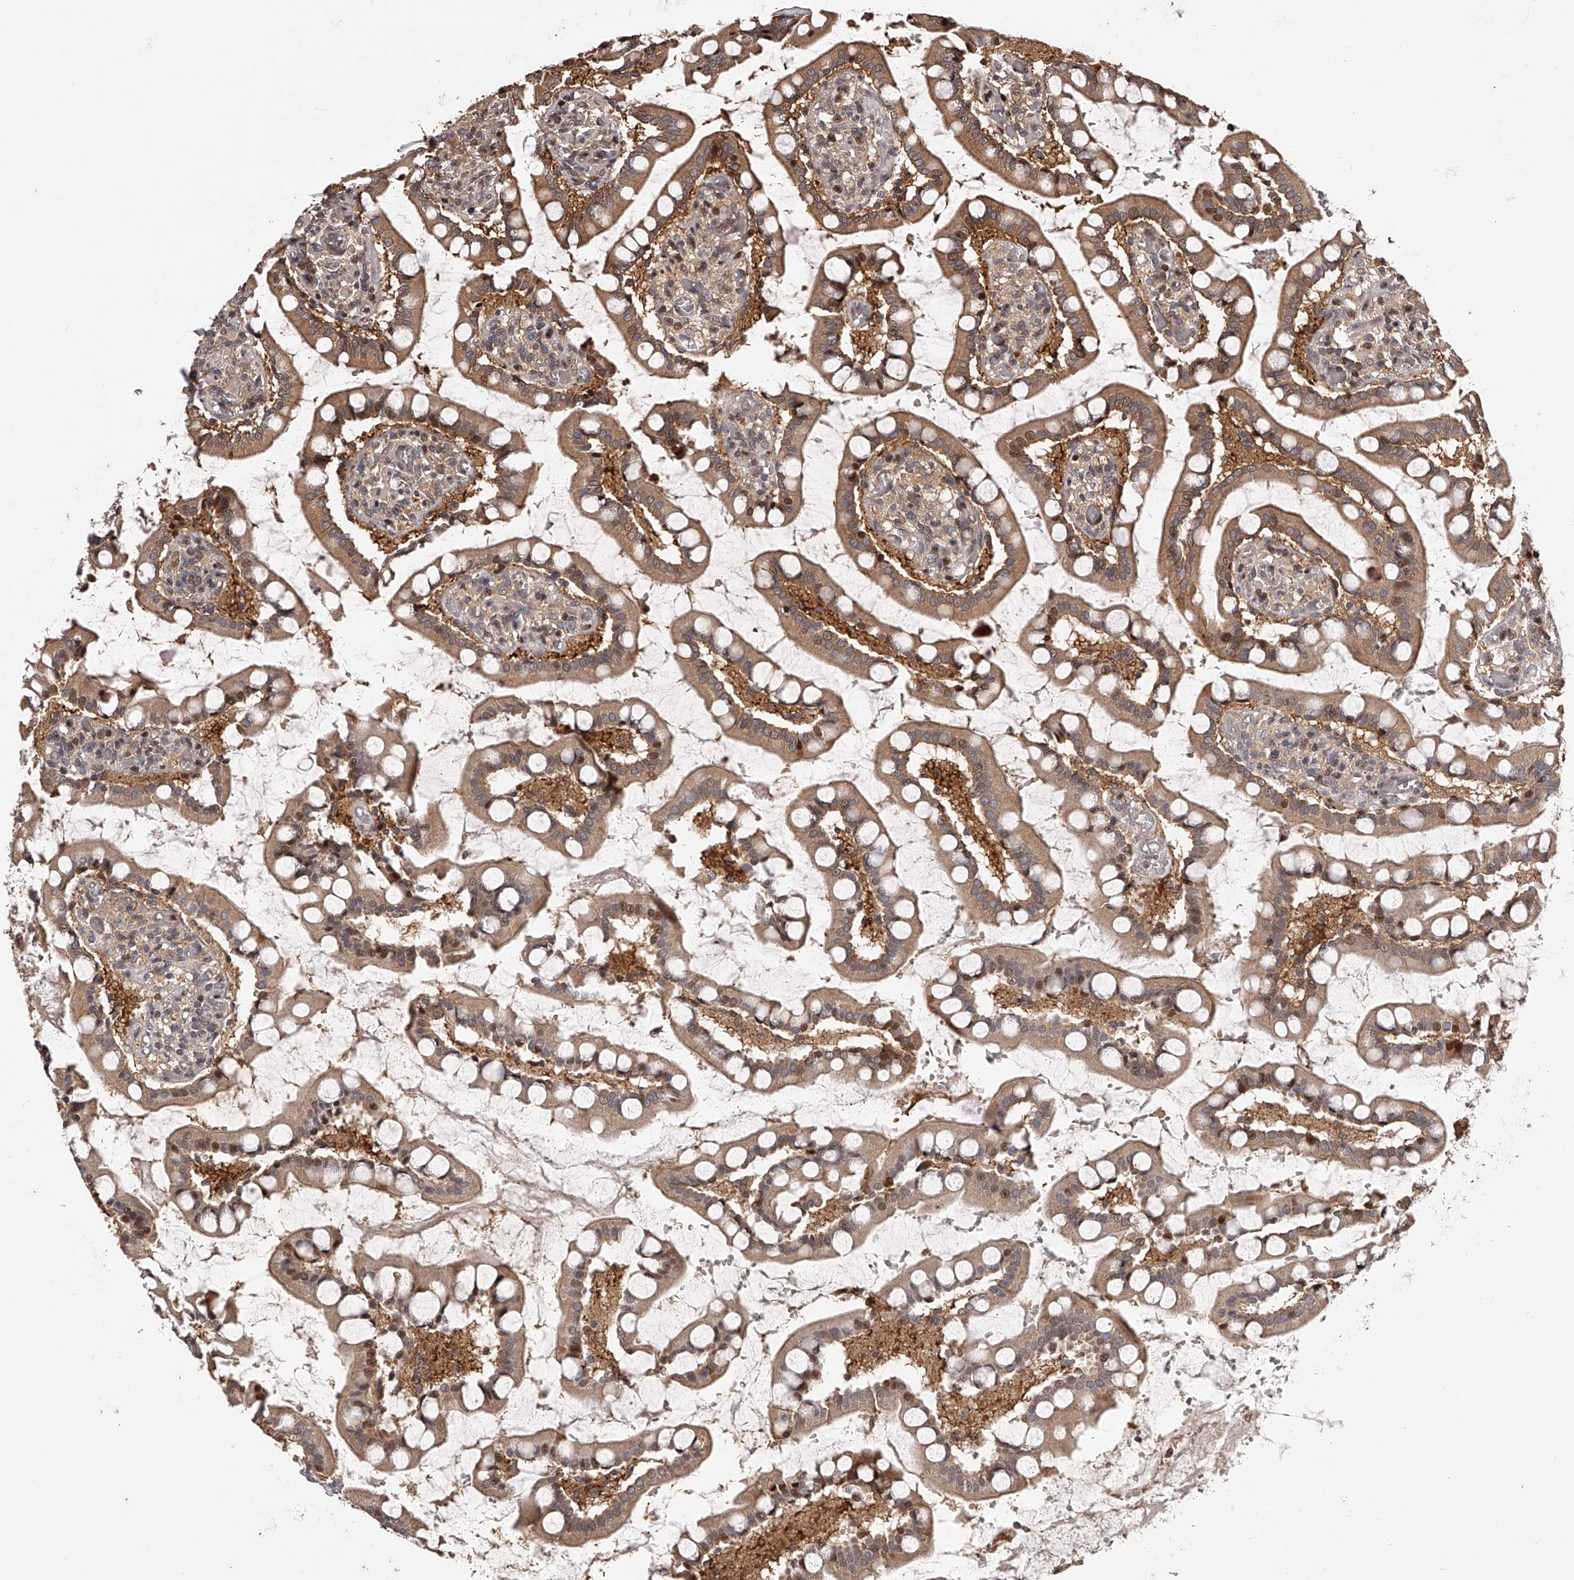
{"staining": {"intensity": "moderate", "quantity": ">75%", "location": "cytoplasmic/membranous"}, "tissue": "small intestine", "cell_type": "Glandular cells", "image_type": "normal", "snomed": [{"axis": "morphology", "description": "Normal tissue, NOS"}, {"axis": "topography", "description": "Small intestine"}], "caption": "Protein expression analysis of benign small intestine demonstrates moderate cytoplasmic/membranous expression in about >75% of glandular cells. (Brightfield microscopy of DAB IHC at high magnification).", "gene": "PFDN2", "patient": {"sex": "male", "age": 52}}